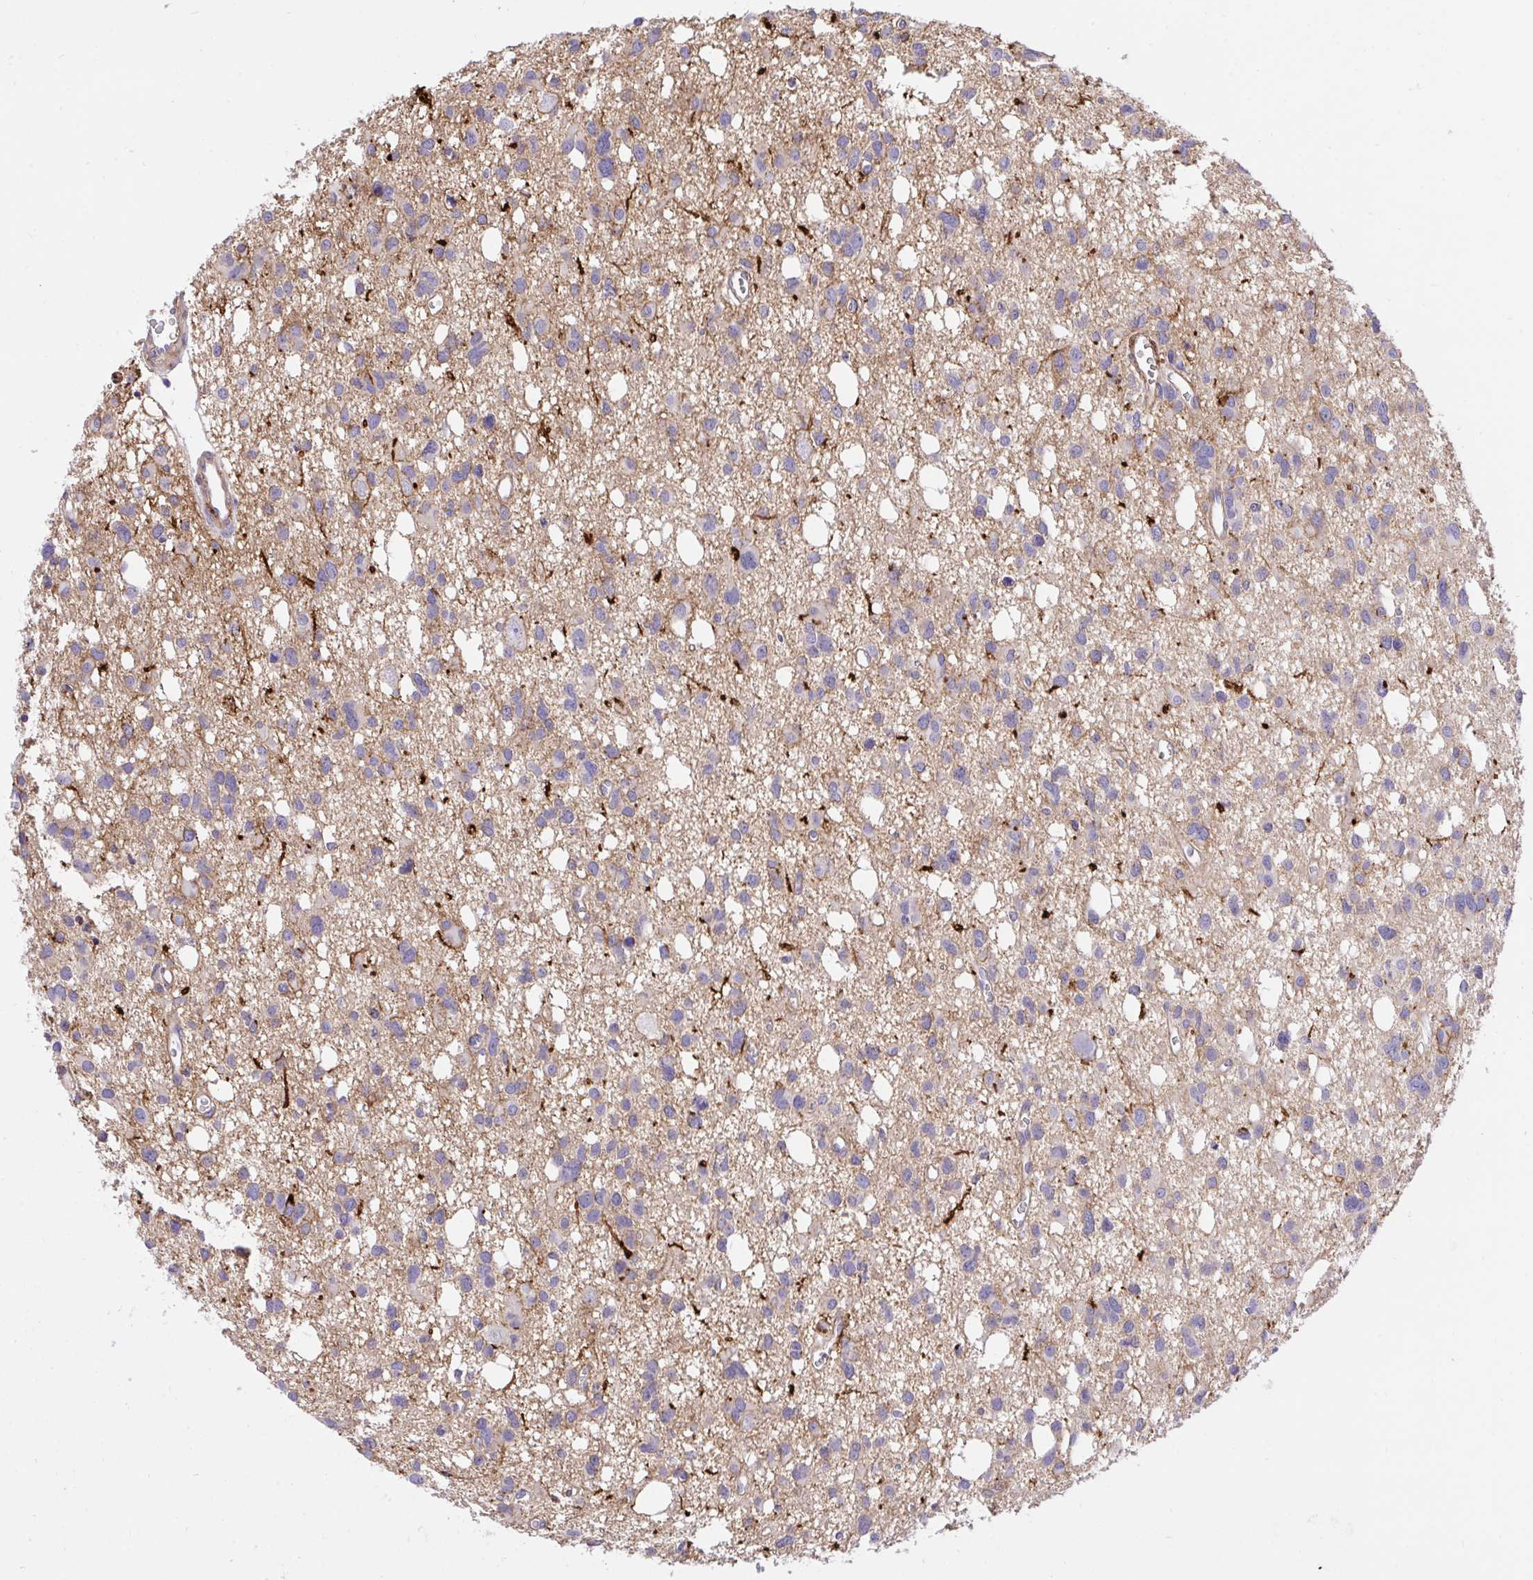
{"staining": {"intensity": "weak", "quantity": "<25%", "location": "cytoplasmic/membranous"}, "tissue": "glioma", "cell_type": "Tumor cells", "image_type": "cancer", "snomed": [{"axis": "morphology", "description": "Glioma, malignant, High grade"}, {"axis": "topography", "description": "Brain"}], "caption": "The photomicrograph displays no significant staining in tumor cells of glioma. (DAB IHC visualized using brightfield microscopy, high magnification).", "gene": "ERI1", "patient": {"sex": "male", "age": 23}}